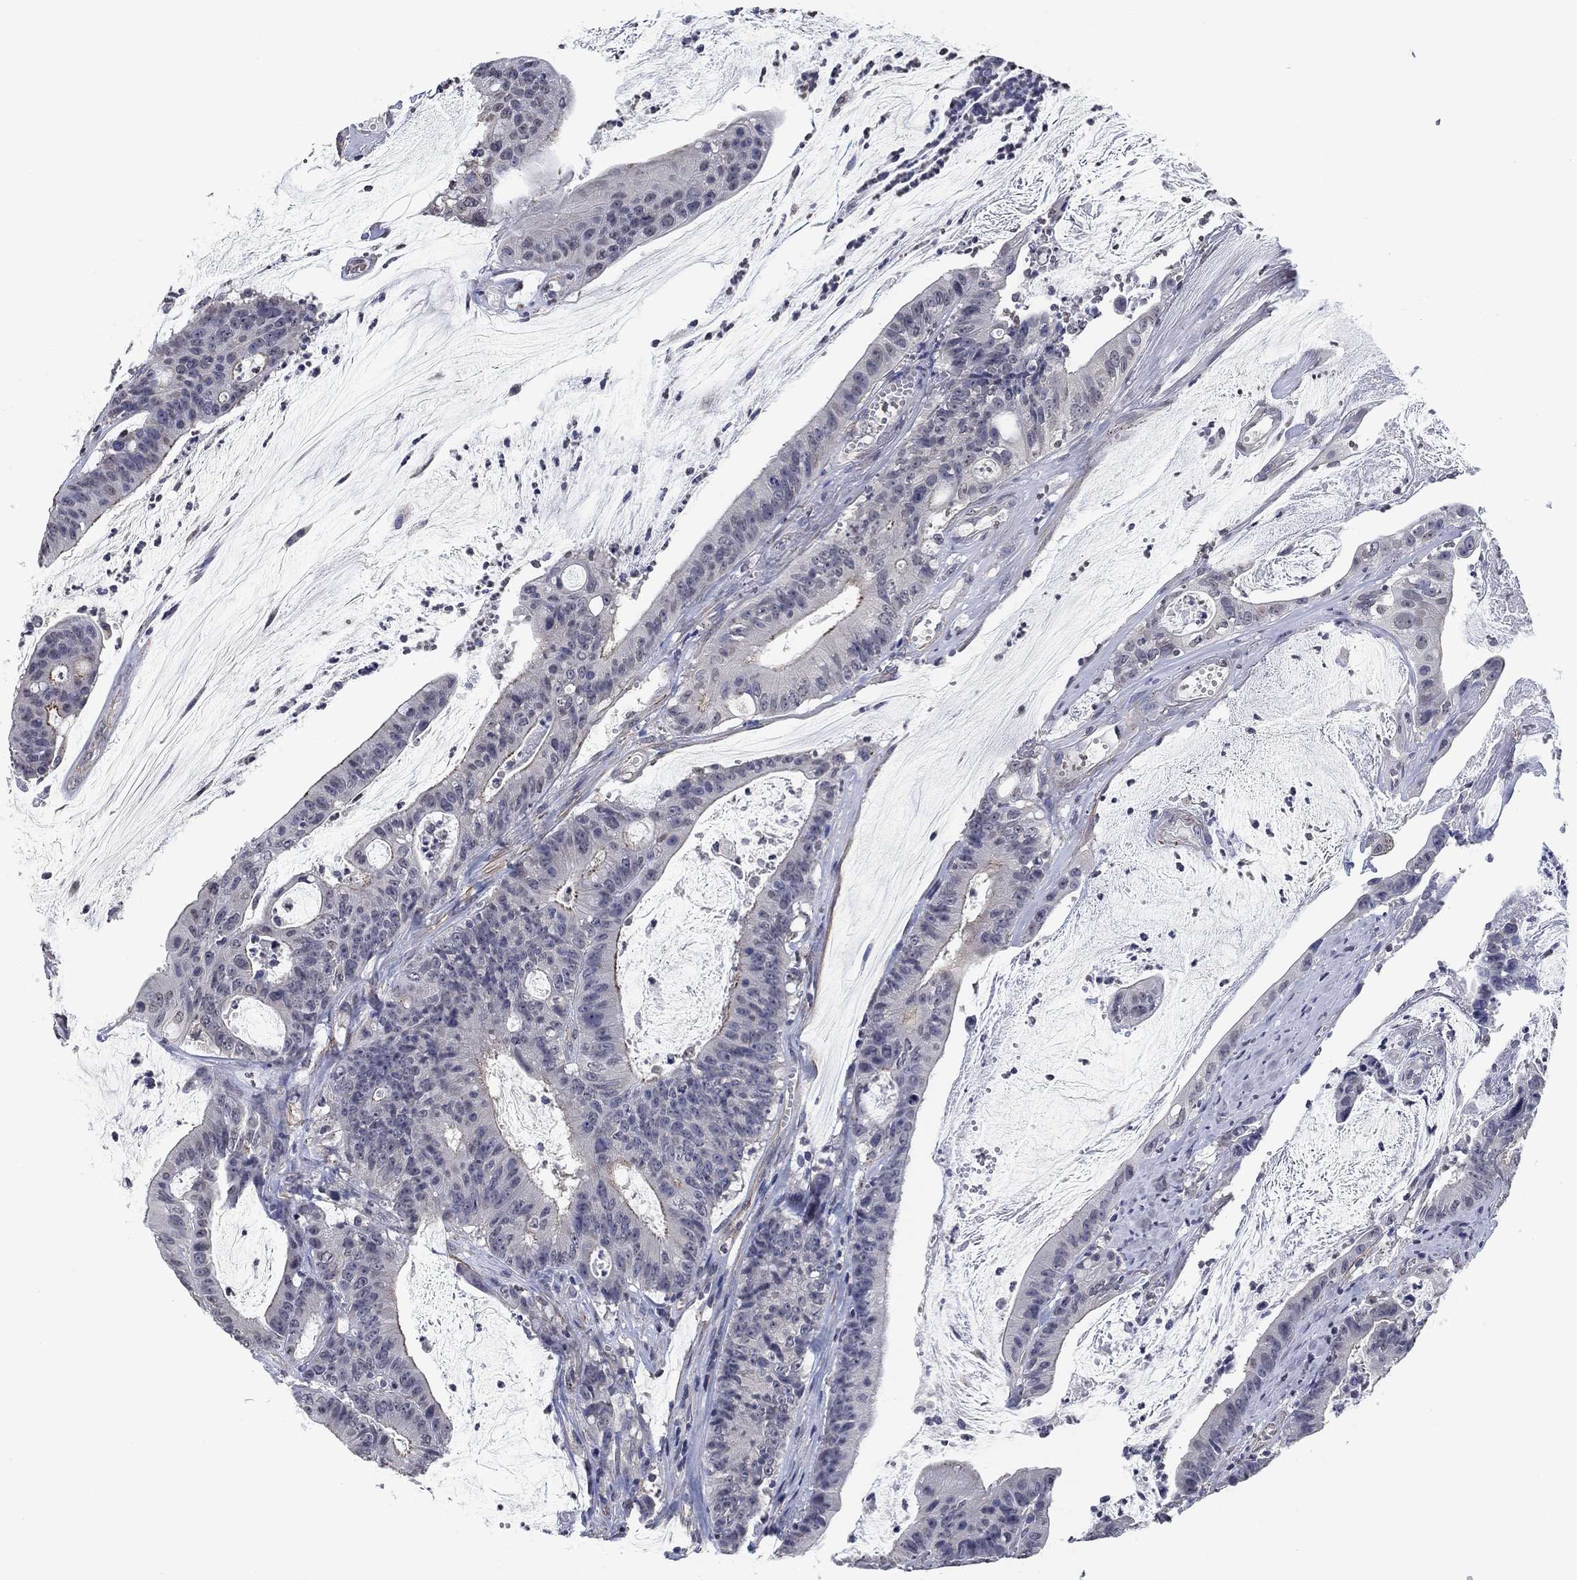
{"staining": {"intensity": "negative", "quantity": "none", "location": "none"}, "tissue": "colorectal cancer", "cell_type": "Tumor cells", "image_type": "cancer", "snomed": [{"axis": "morphology", "description": "Adenocarcinoma, NOS"}, {"axis": "topography", "description": "Colon"}], "caption": "Immunohistochemistry micrograph of neoplastic tissue: human colorectal adenocarcinoma stained with DAB (3,3'-diaminobenzidine) reveals no significant protein expression in tumor cells.", "gene": "OTUB2", "patient": {"sex": "female", "age": 69}}